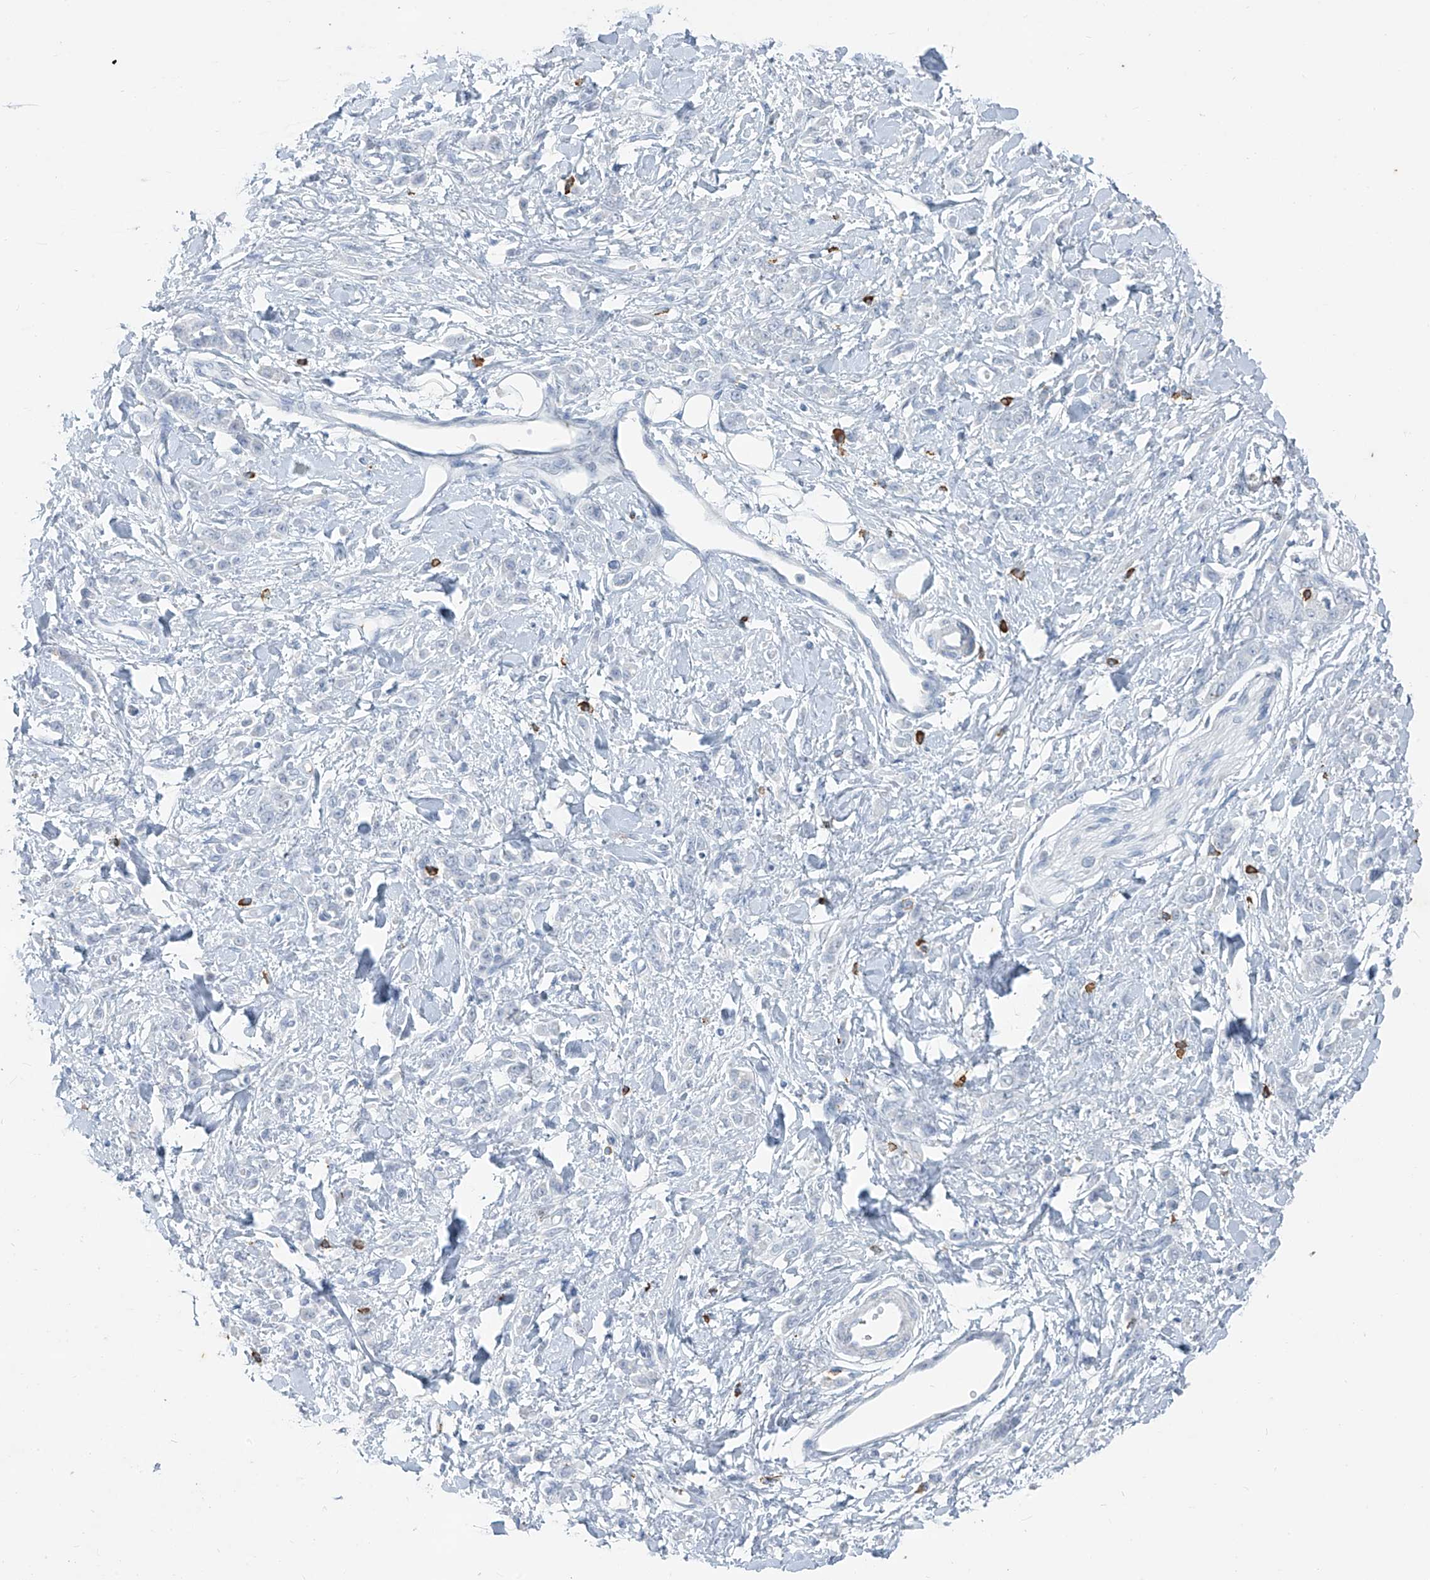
{"staining": {"intensity": "negative", "quantity": "none", "location": "none"}, "tissue": "stomach cancer", "cell_type": "Tumor cells", "image_type": "cancer", "snomed": [{"axis": "morphology", "description": "Normal tissue, NOS"}, {"axis": "morphology", "description": "Adenocarcinoma, NOS"}, {"axis": "topography", "description": "Stomach"}], "caption": "Immunohistochemical staining of human adenocarcinoma (stomach) reveals no significant positivity in tumor cells.", "gene": "CX3CR1", "patient": {"sex": "male", "age": 82}}